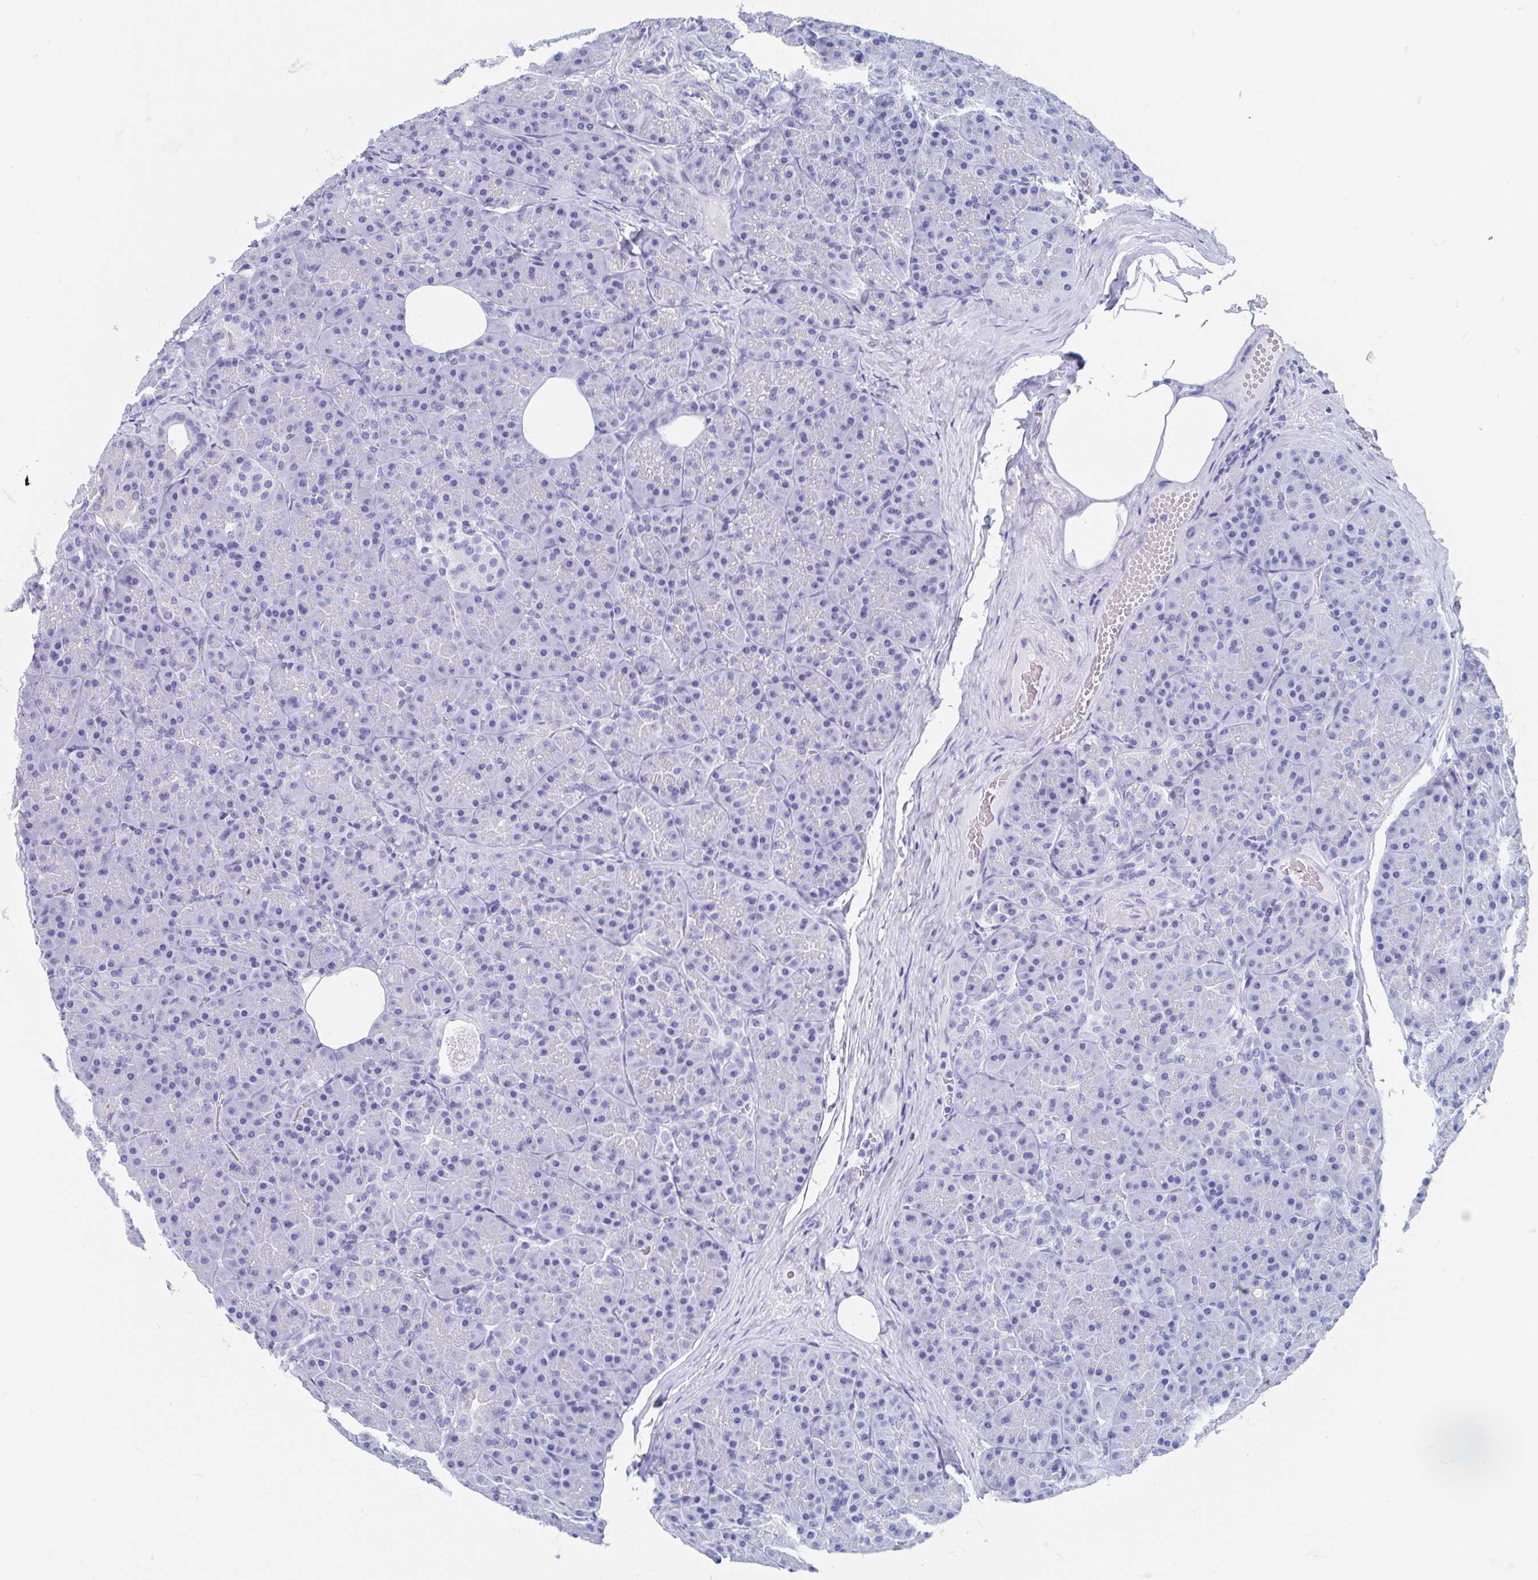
{"staining": {"intensity": "negative", "quantity": "none", "location": "none"}, "tissue": "pancreas", "cell_type": "Exocrine glandular cells", "image_type": "normal", "snomed": [{"axis": "morphology", "description": "Normal tissue, NOS"}, {"axis": "topography", "description": "Pancreas"}], "caption": "The IHC image has no significant expression in exocrine glandular cells of pancreas.", "gene": "SHCBP1L", "patient": {"sex": "male", "age": 57}}